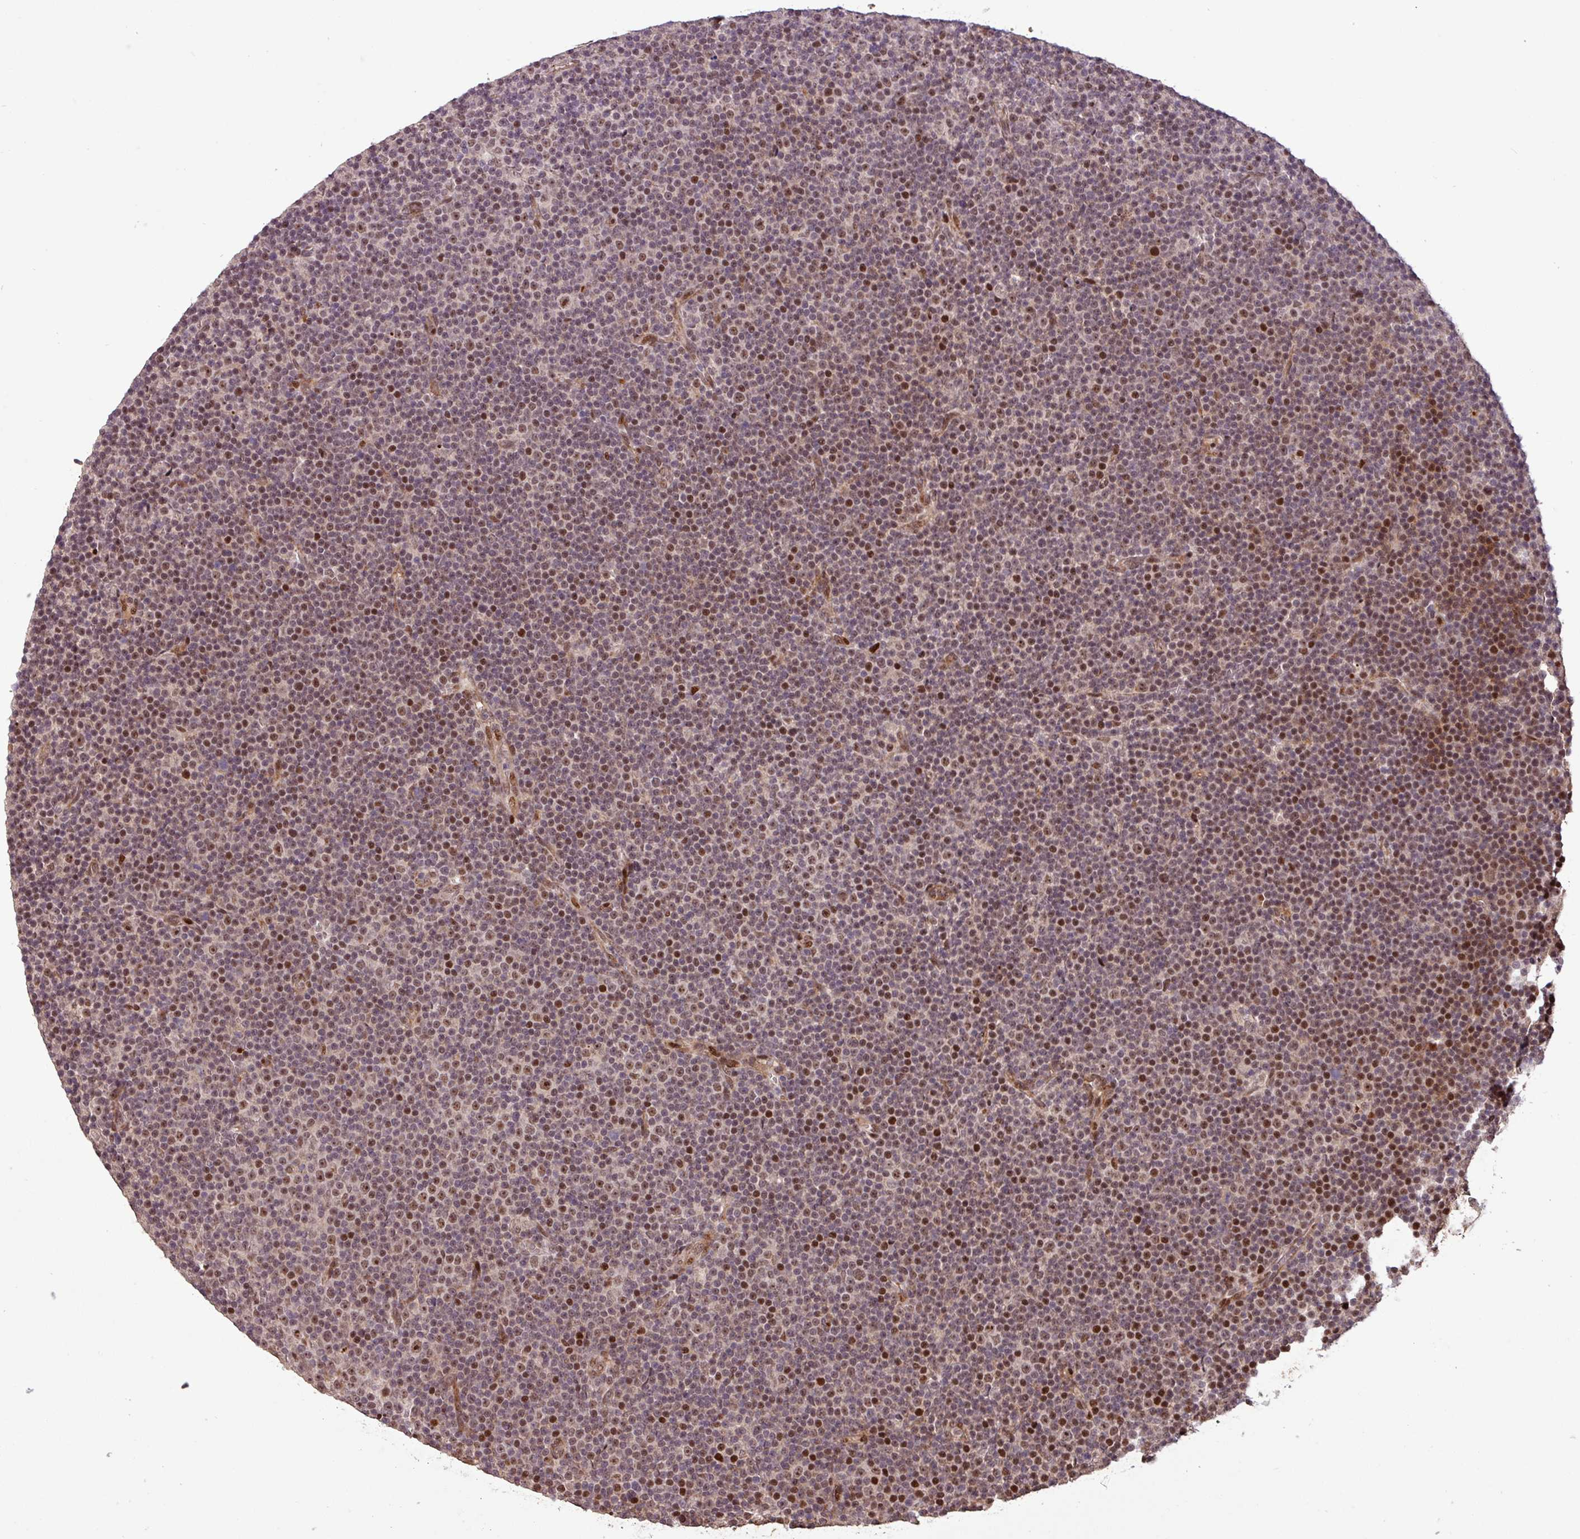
{"staining": {"intensity": "moderate", "quantity": "25%-75%", "location": "nuclear"}, "tissue": "lymphoma", "cell_type": "Tumor cells", "image_type": "cancer", "snomed": [{"axis": "morphology", "description": "Malignant lymphoma, non-Hodgkin's type, Low grade"}, {"axis": "topography", "description": "Lymph node"}], "caption": "IHC photomicrograph of human lymphoma stained for a protein (brown), which demonstrates medium levels of moderate nuclear positivity in approximately 25%-75% of tumor cells.", "gene": "SLC22A24", "patient": {"sex": "female", "age": 67}}